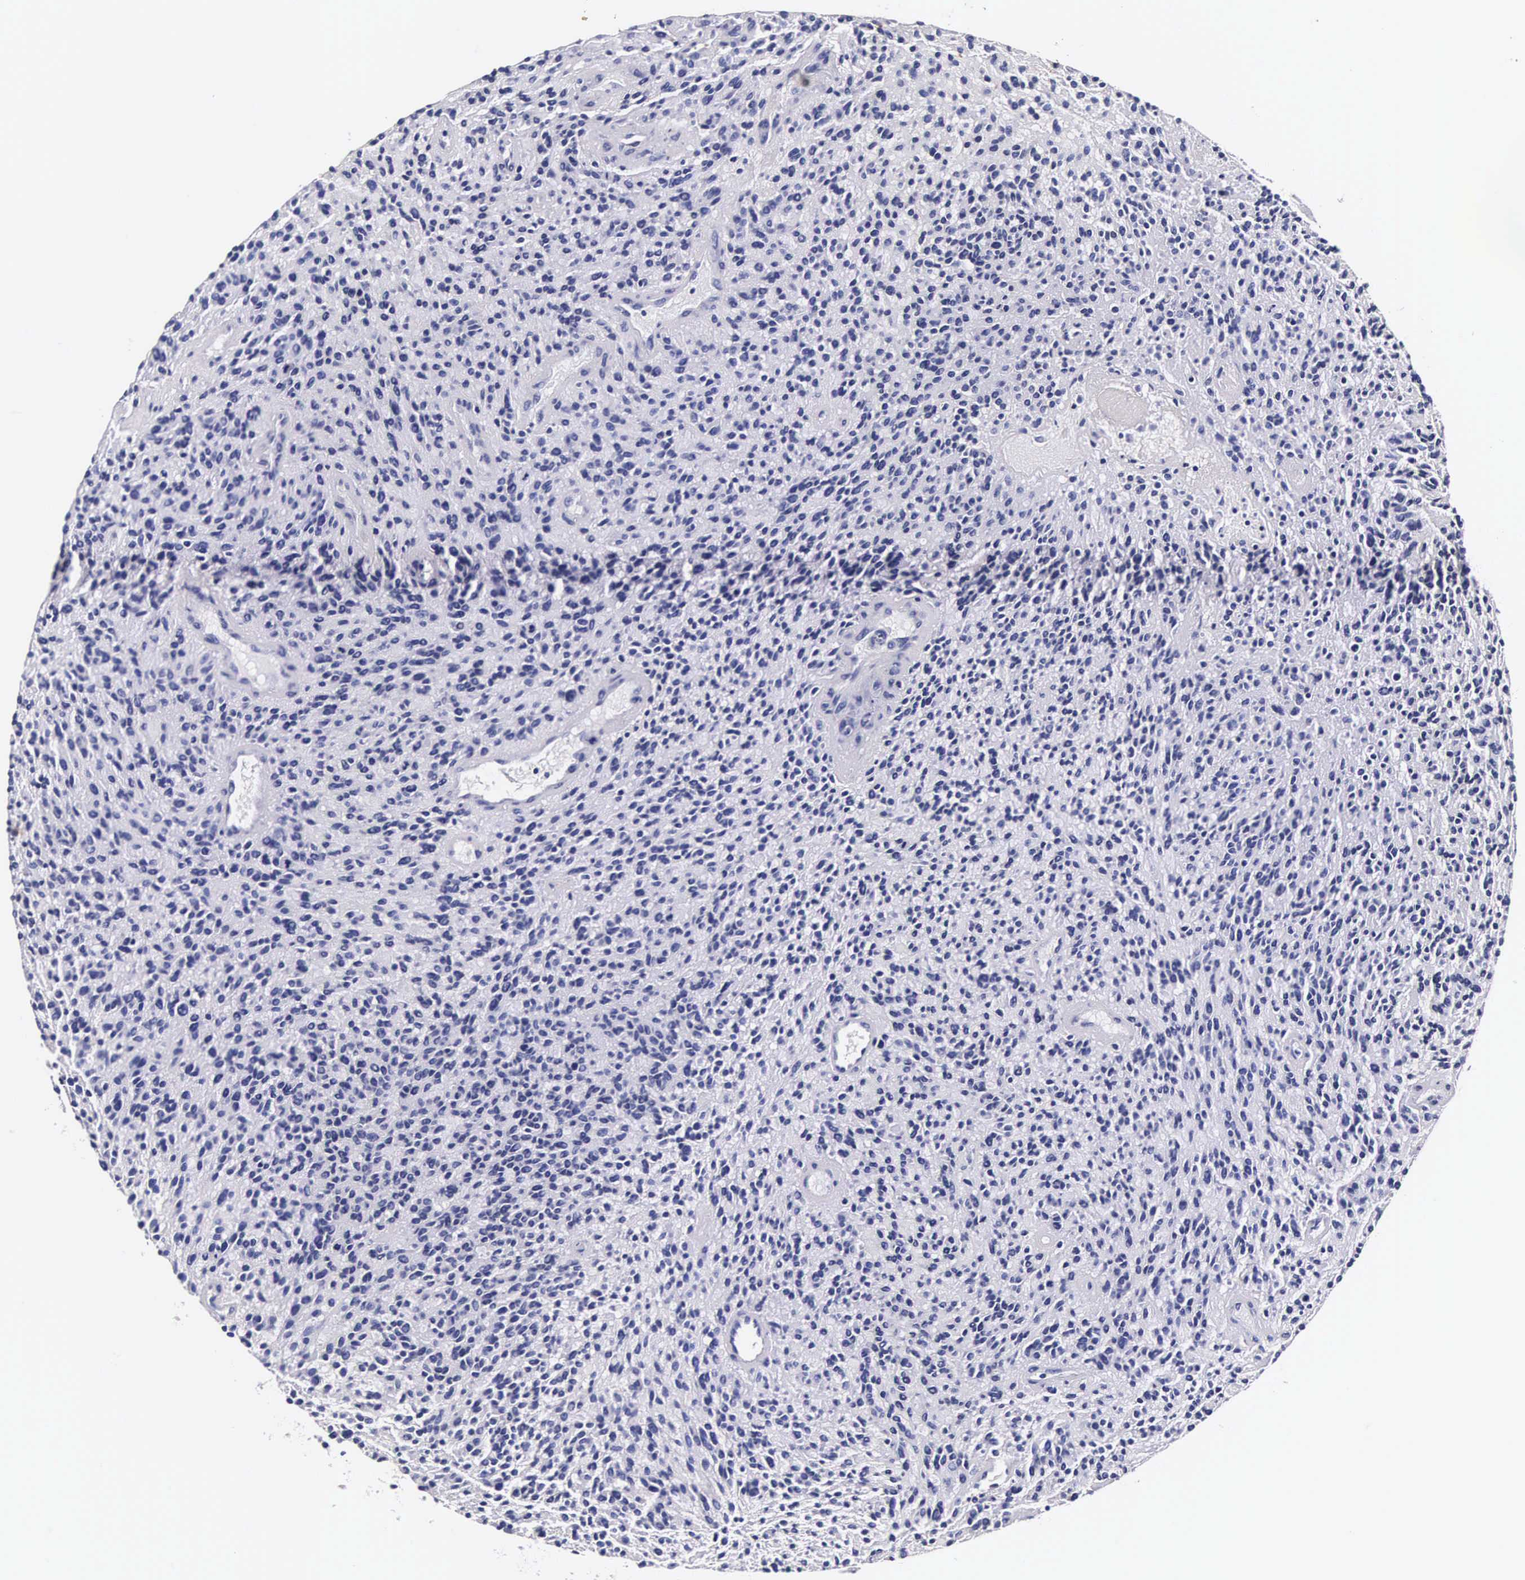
{"staining": {"intensity": "negative", "quantity": "none", "location": "none"}, "tissue": "glioma", "cell_type": "Tumor cells", "image_type": "cancer", "snomed": [{"axis": "morphology", "description": "Glioma, malignant, High grade"}, {"axis": "topography", "description": "Brain"}], "caption": "Immunohistochemistry of human malignant high-grade glioma exhibits no expression in tumor cells. (DAB (3,3'-diaminobenzidine) immunohistochemistry (IHC) with hematoxylin counter stain).", "gene": "CTSB", "patient": {"sex": "female", "age": 13}}